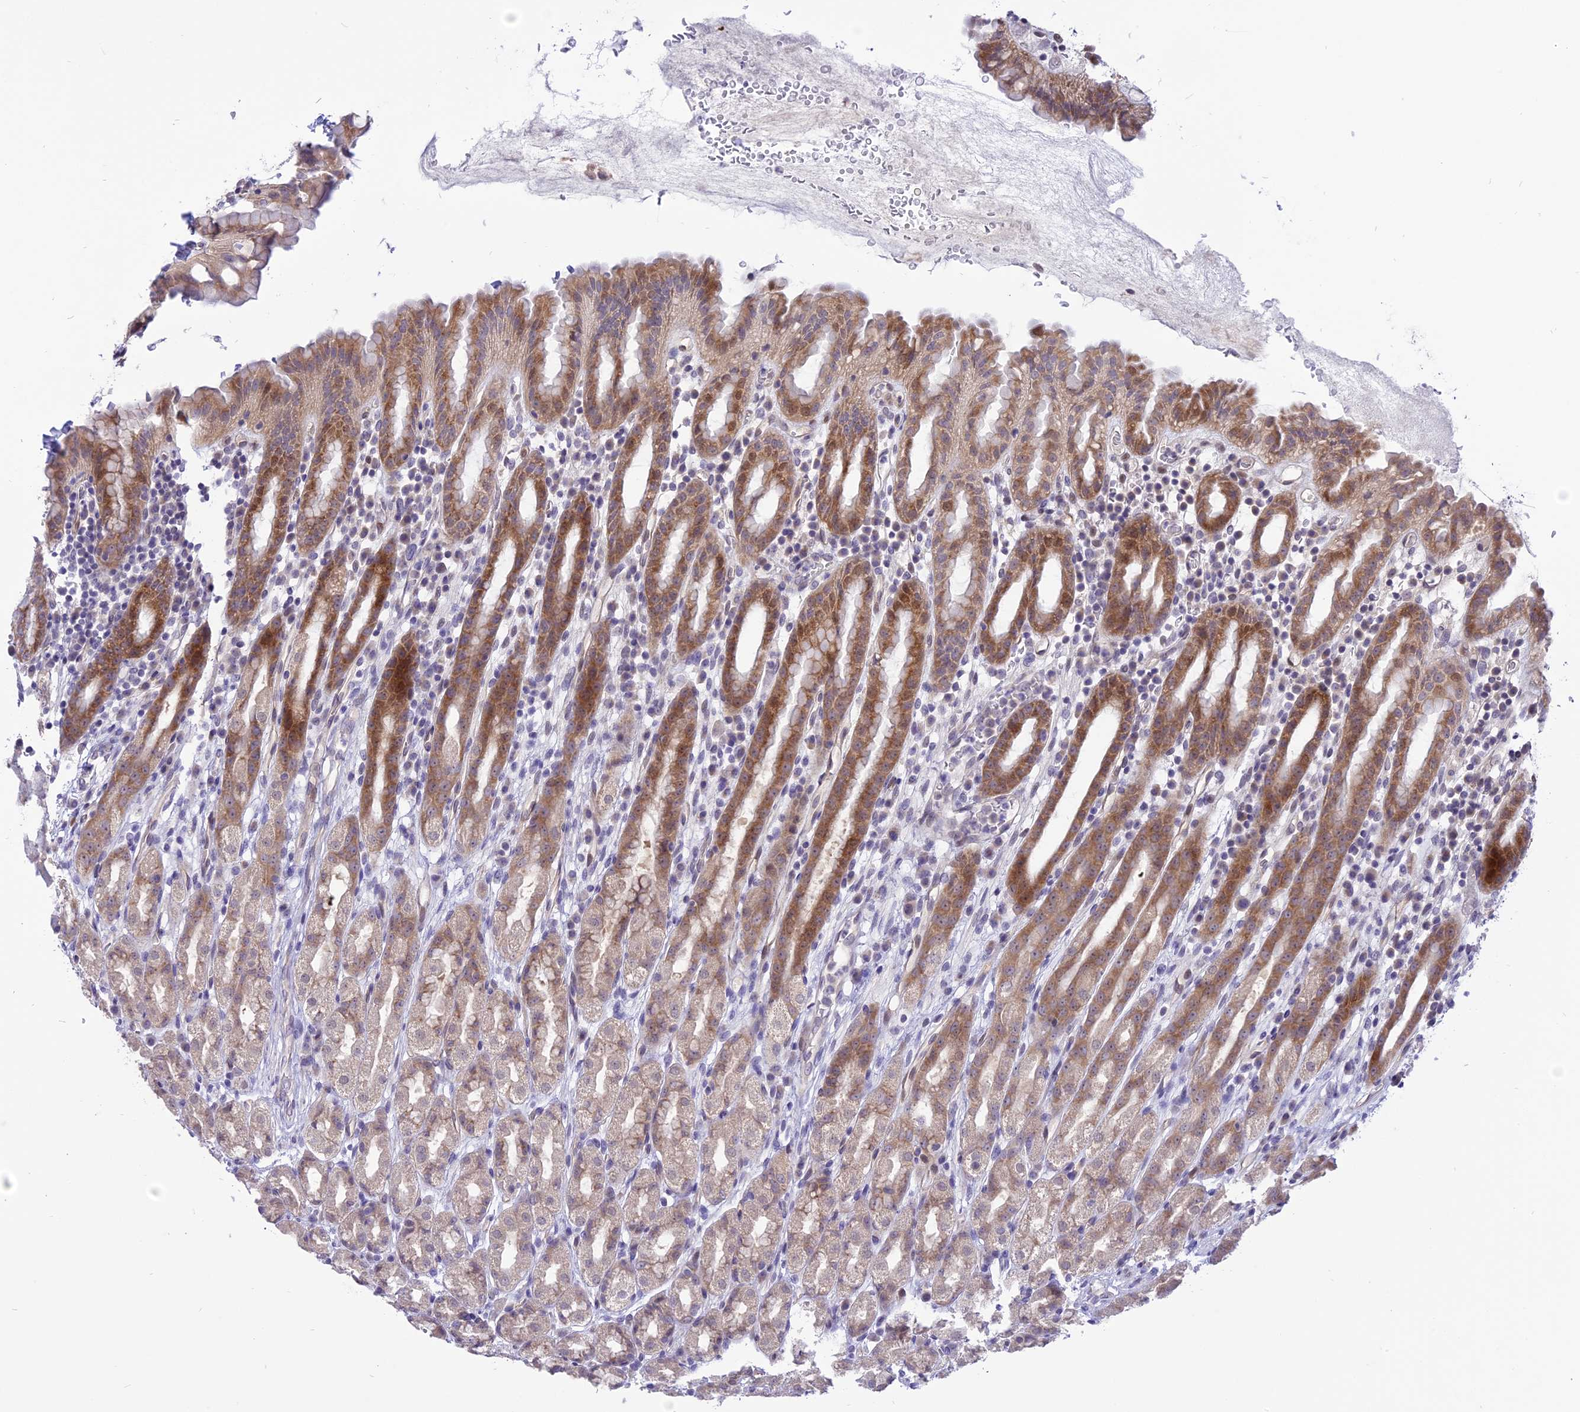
{"staining": {"intensity": "moderate", "quantity": "25%-75%", "location": "cytoplasmic/membranous"}, "tissue": "stomach", "cell_type": "Glandular cells", "image_type": "normal", "snomed": [{"axis": "morphology", "description": "Normal tissue, NOS"}, {"axis": "topography", "description": "Stomach, upper"}], "caption": "DAB (3,3'-diaminobenzidine) immunohistochemical staining of unremarkable stomach exhibits moderate cytoplasmic/membranous protein positivity in about 25%-75% of glandular cells.", "gene": "ZNF837", "patient": {"sex": "male", "age": 47}}